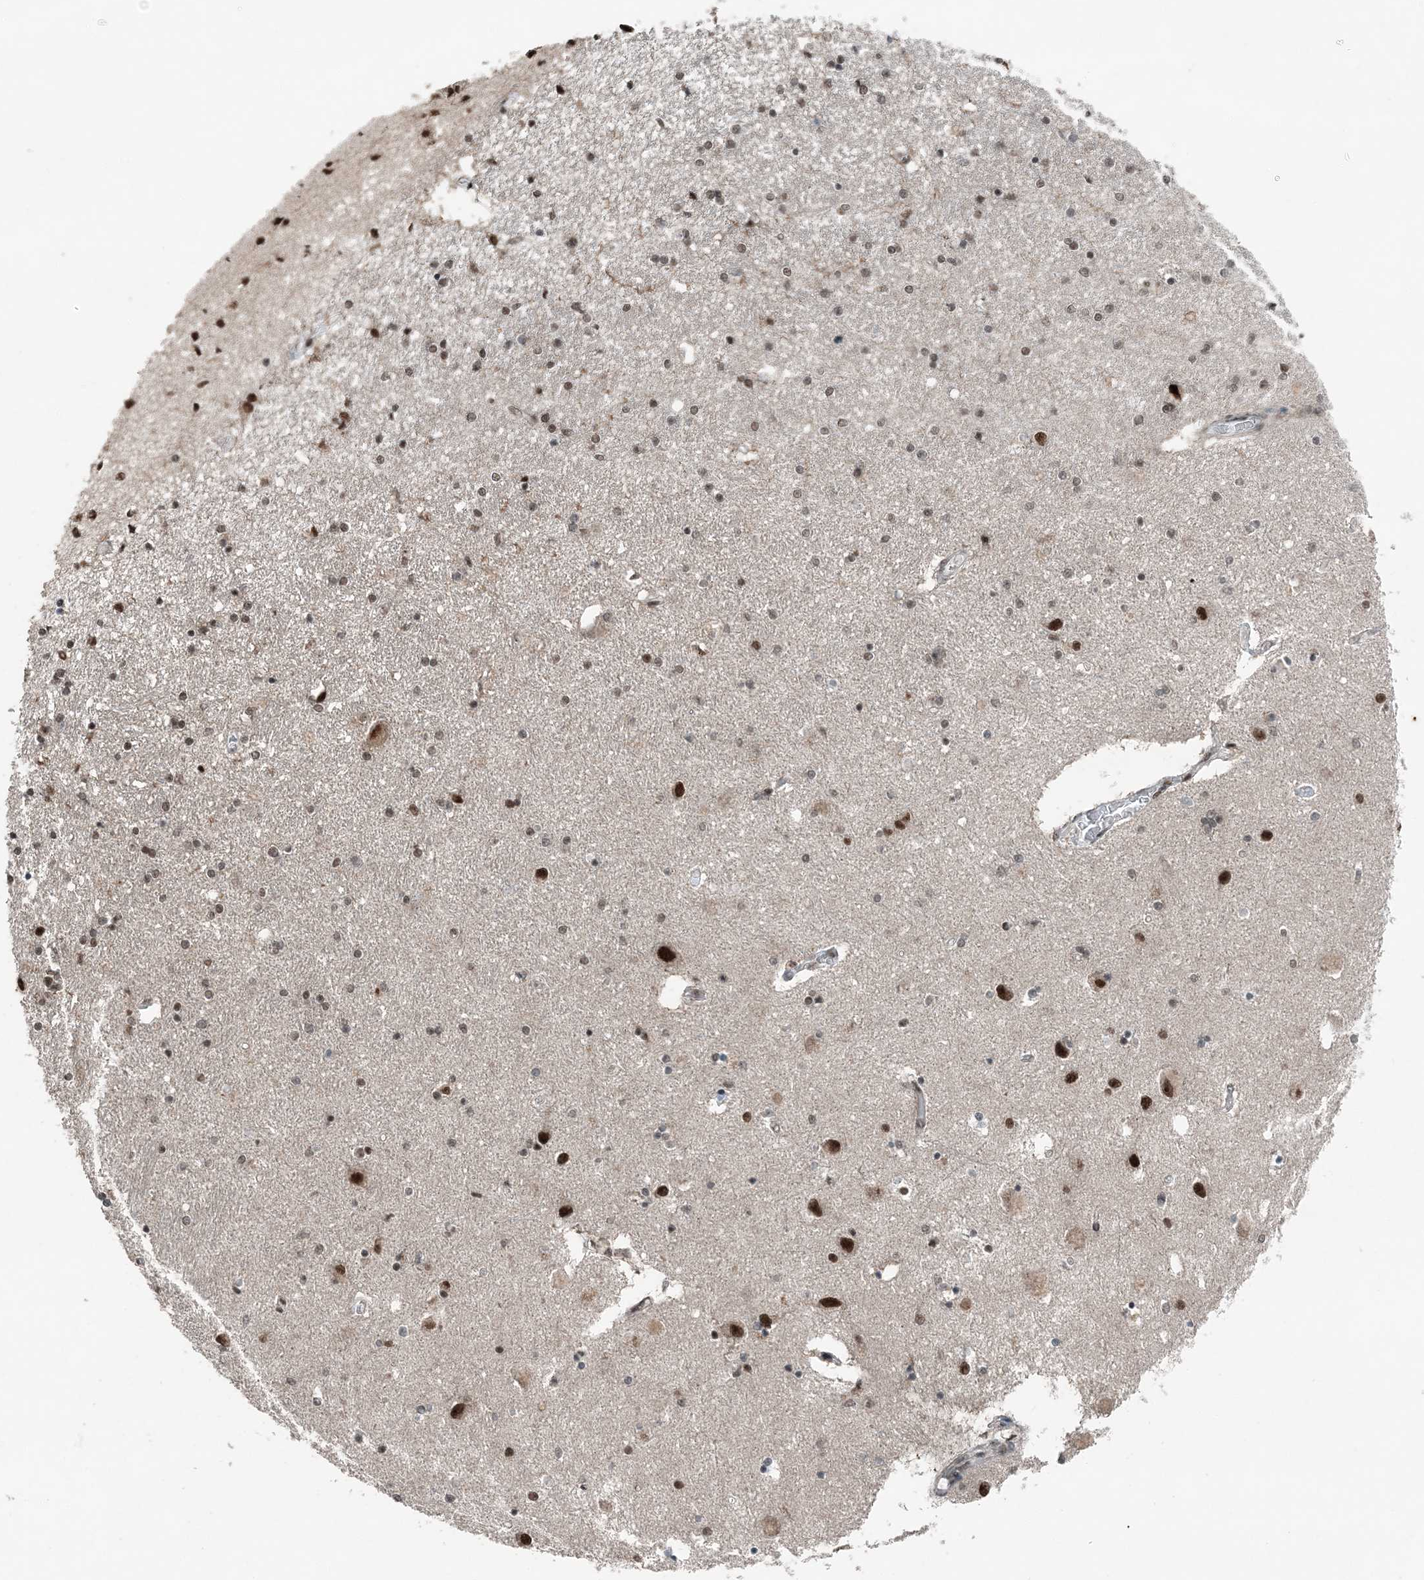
{"staining": {"intensity": "moderate", "quantity": "25%-75%", "location": "nuclear"}, "tissue": "hippocampus", "cell_type": "Glial cells", "image_type": "normal", "snomed": [{"axis": "morphology", "description": "Normal tissue, NOS"}, {"axis": "topography", "description": "Hippocampus"}], "caption": "Protein staining of normal hippocampus exhibits moderate nuclear staining in about 25%-75% of glial cells.", "gene": "YTHDC1", "patient": {"sex": "female", "age": 54}}